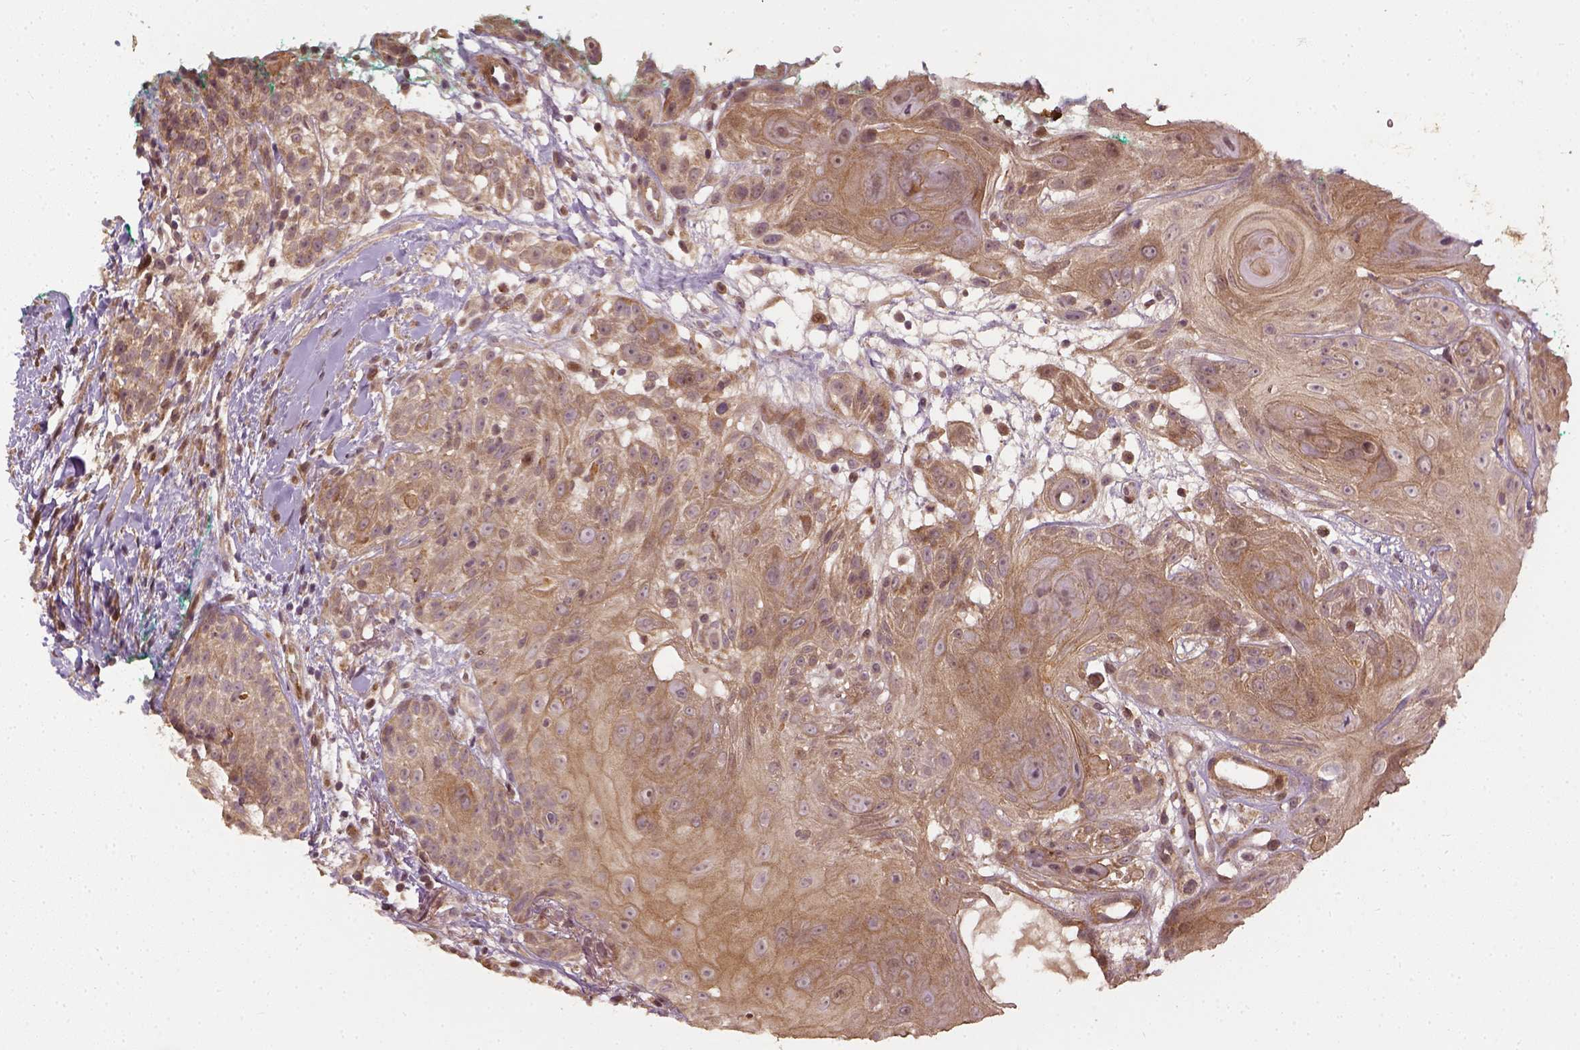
{"staining": {"intensity": "moderate", "quantity": ">75%", "location": "cytoplasmic/membranous"}, "tissue": "head and neck cancer", "cell_type": "Tumor cells", "image_type": "cancer", "snomed": [{"axis": "morphology", "description": "Normal tissue, NOS"}, {"axis": "morphology", "description": "Squamous cell carcinoma, NOS"}, {"axis": "topography", "description": "Oral tissue"}, {"axis": "topography", "description": "Salivary gland"}, {"axis": "topography", "description": "Head-Neck"}], "caption": "IHC of human head and neck cancer reveals medium levels of moderate cytoplasmic/membranous expression in about >75% of tumor cells.", "gene": "VEGFA", "patient": {"sex": "female", "age": 62}}